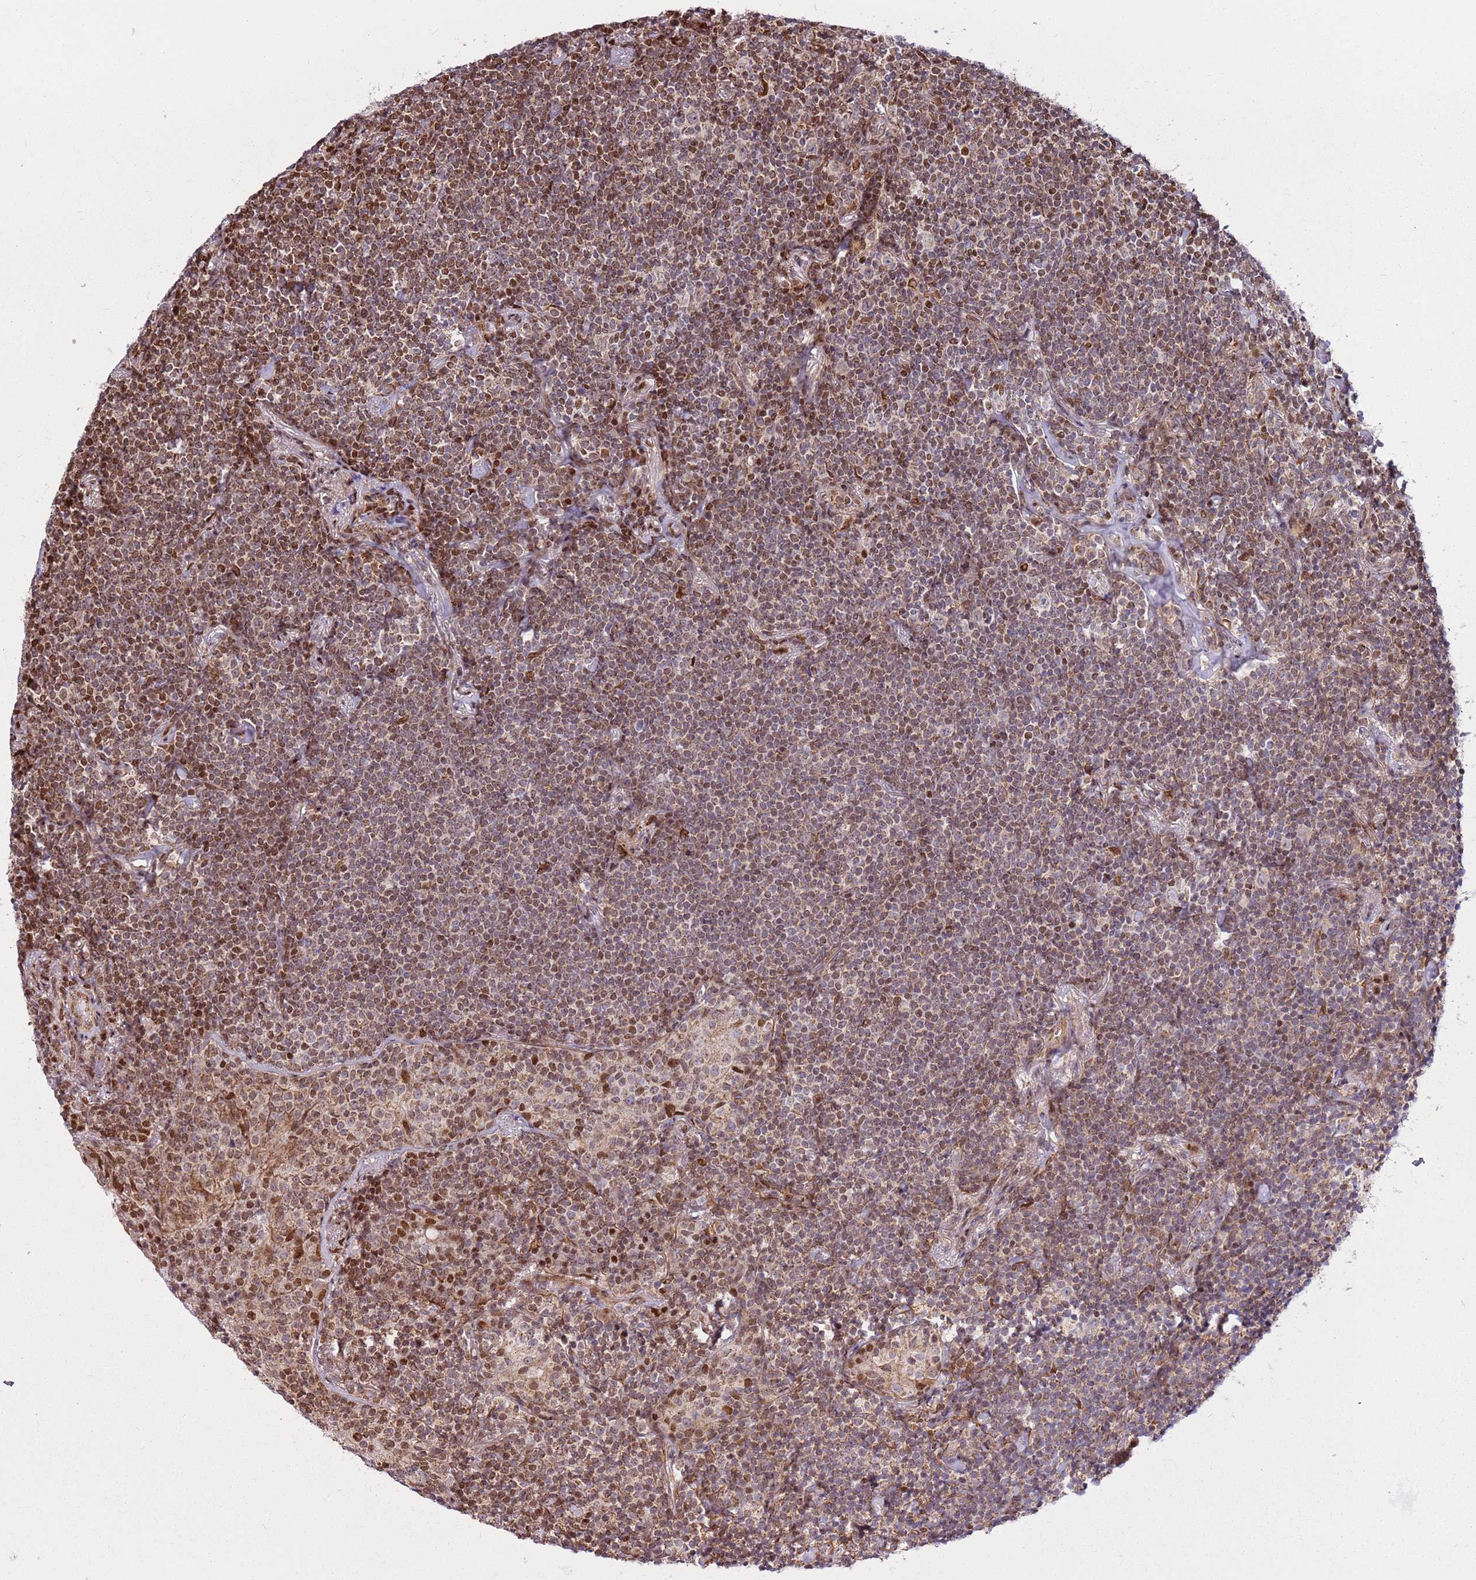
{"staining": {"intensity": "moderate", "quantity": ">75%", "location": "cytoplasmic/membranous,nuclear"}, "tissue": "lymphoma", "cell_type": "Tumor cells", "image_type": "cancer", "snomed": [{"axis": "morphology", "description": "Malignant lymphoma, non-Hodgkin's type, Low grade"}, {"axis": "topography", "description": "Lung"}], "caption": "Tumor cells display medium levels of moderate cytoplasmic/membranous and nuclear expression in about >75% of cells in malignant lymphoma, non-Hodgkin's type (low-grade).", "gene": "PCTP", "patient": {"sex": "female", "age": 71}}